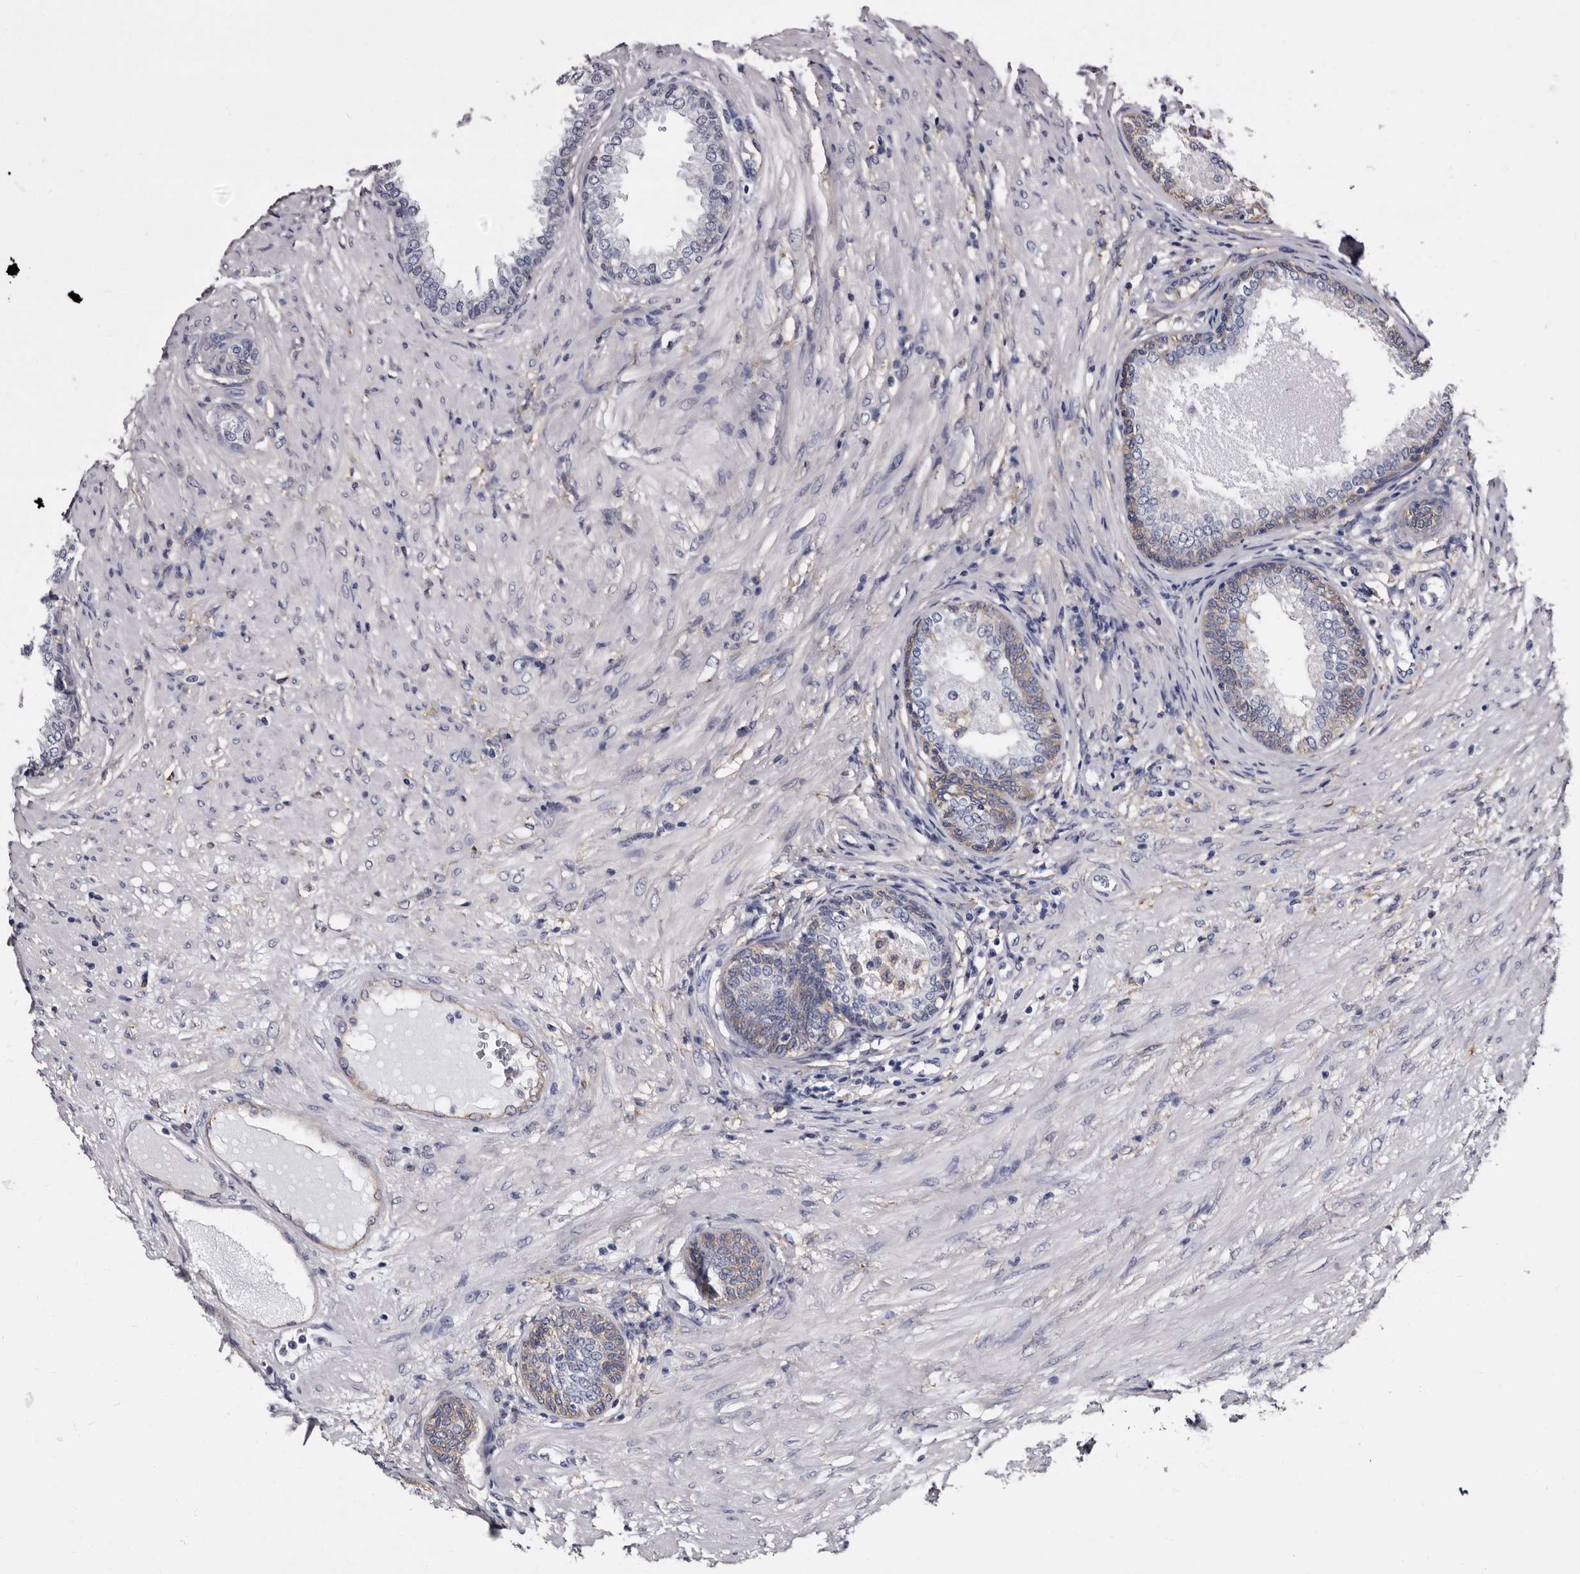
{"staining": {"intensity": "weak", "quantity": "<25%", "location": "cytoplasmic/membranous"}, "tissue": "prostate", "cell_type": "Glandular cells", "image_type": "normal", "snomed": [{"axis": "morphology", "description": "Normal tissue, NOS"}, {"axis": "topography", "description": "Prostate"}], "caption": "The micrograph shows no staining of glandular cells in unremarkable prostate.", "gene": "EPB41L3", "patient": {"sex": "male", "age": 76}}